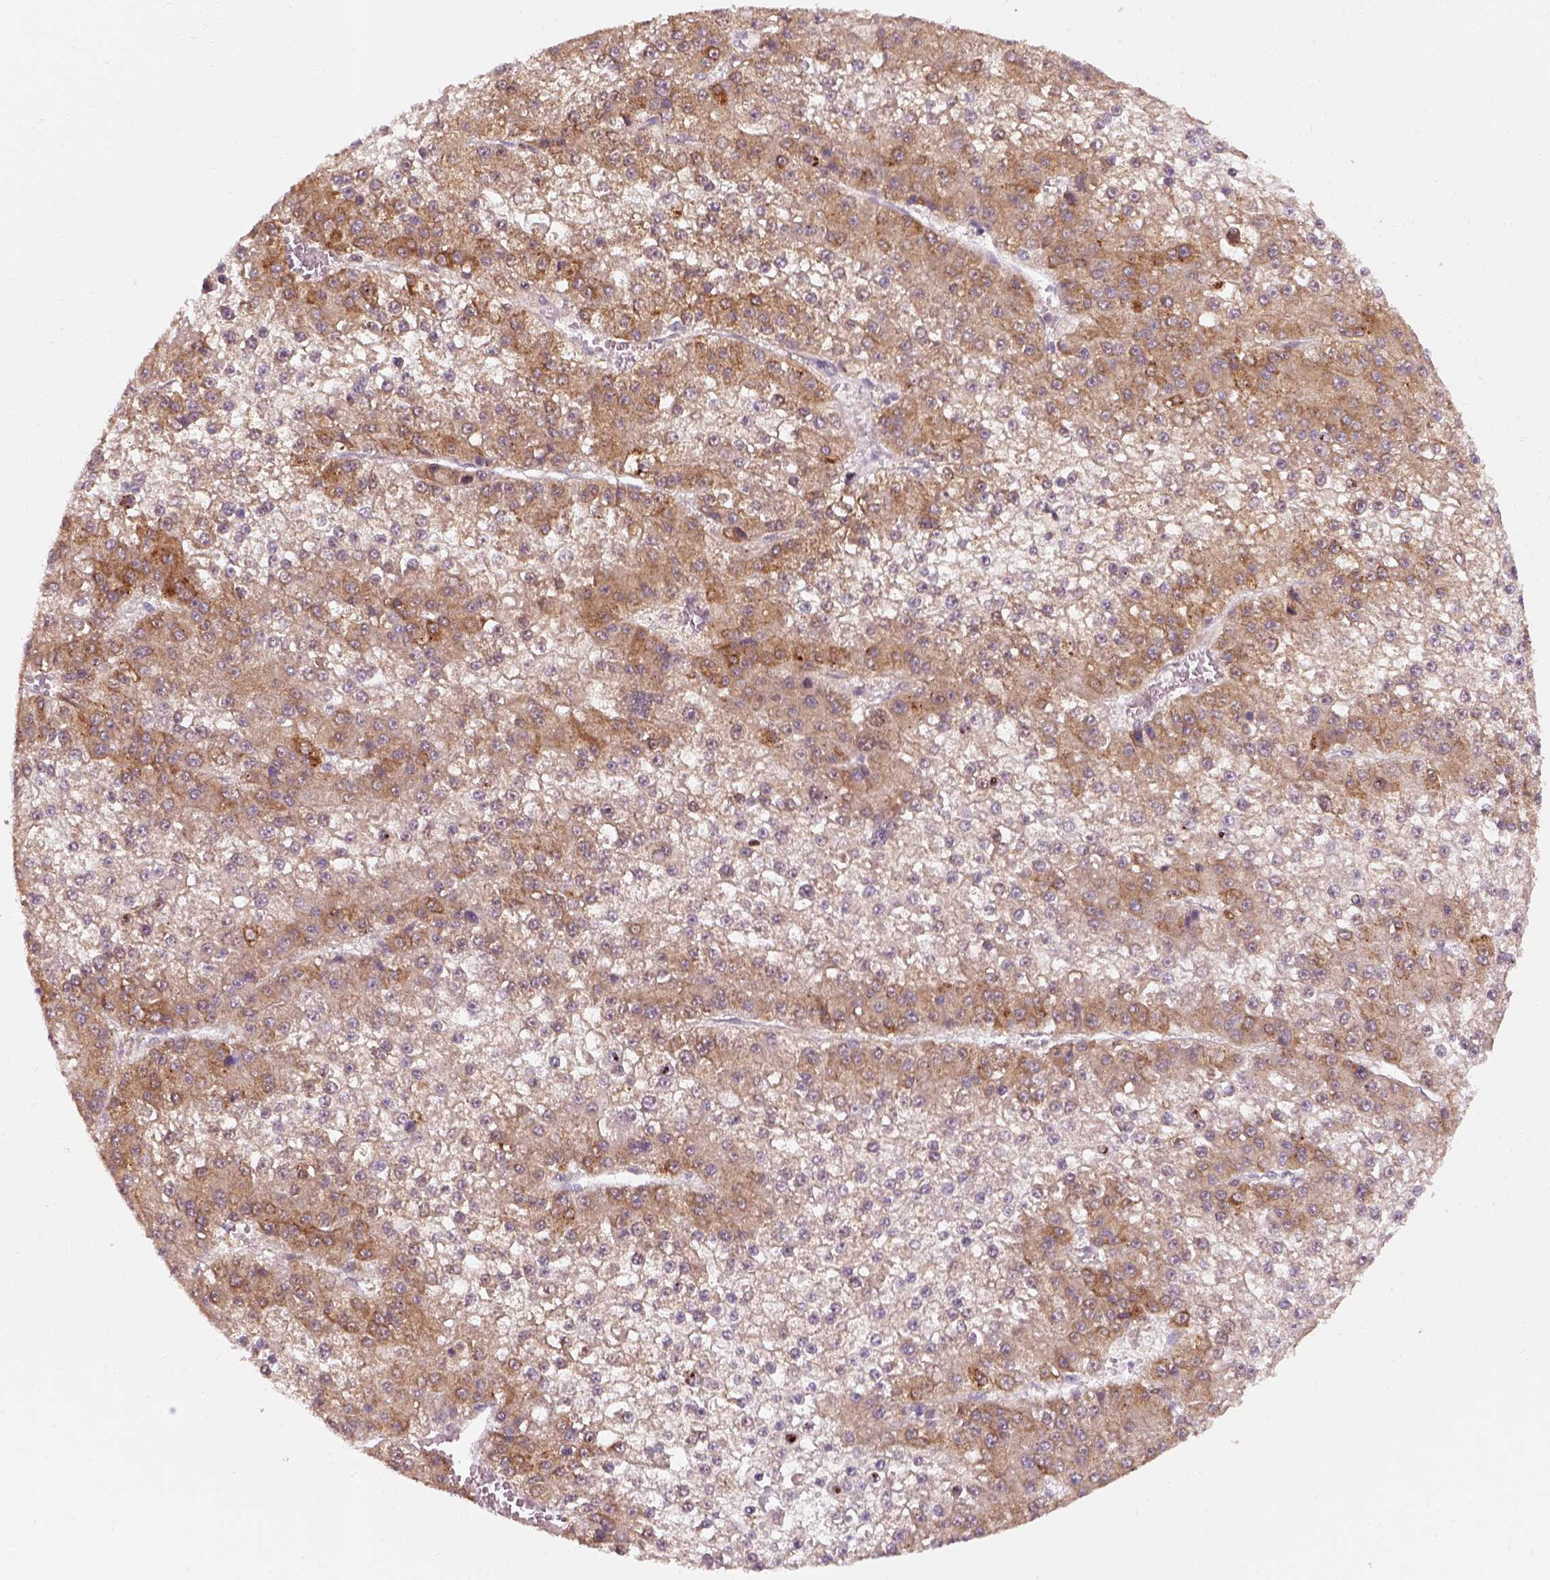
{"staining": {"intensity": "moderate", "quantity": "25%-75%", "location": "cytoplasmic/membranous"}, "tissue": "liver cancer", "cell_type": "Tumor cells", "image_type": "cancer", "snomed": [{"axis": "morphology", "description": "Carcinoma, Hepatocellular, NOS"}, {"axis": "topography", "description": "Liver"}], "caption": "Protein expression analysis of human liver cancer reveals moderate cytoplasmic/membranous staining in approximately 25%-75% of tumor cells.", "gene": "SQSTM1", "patient": {"sex": "female", "age": 73}}